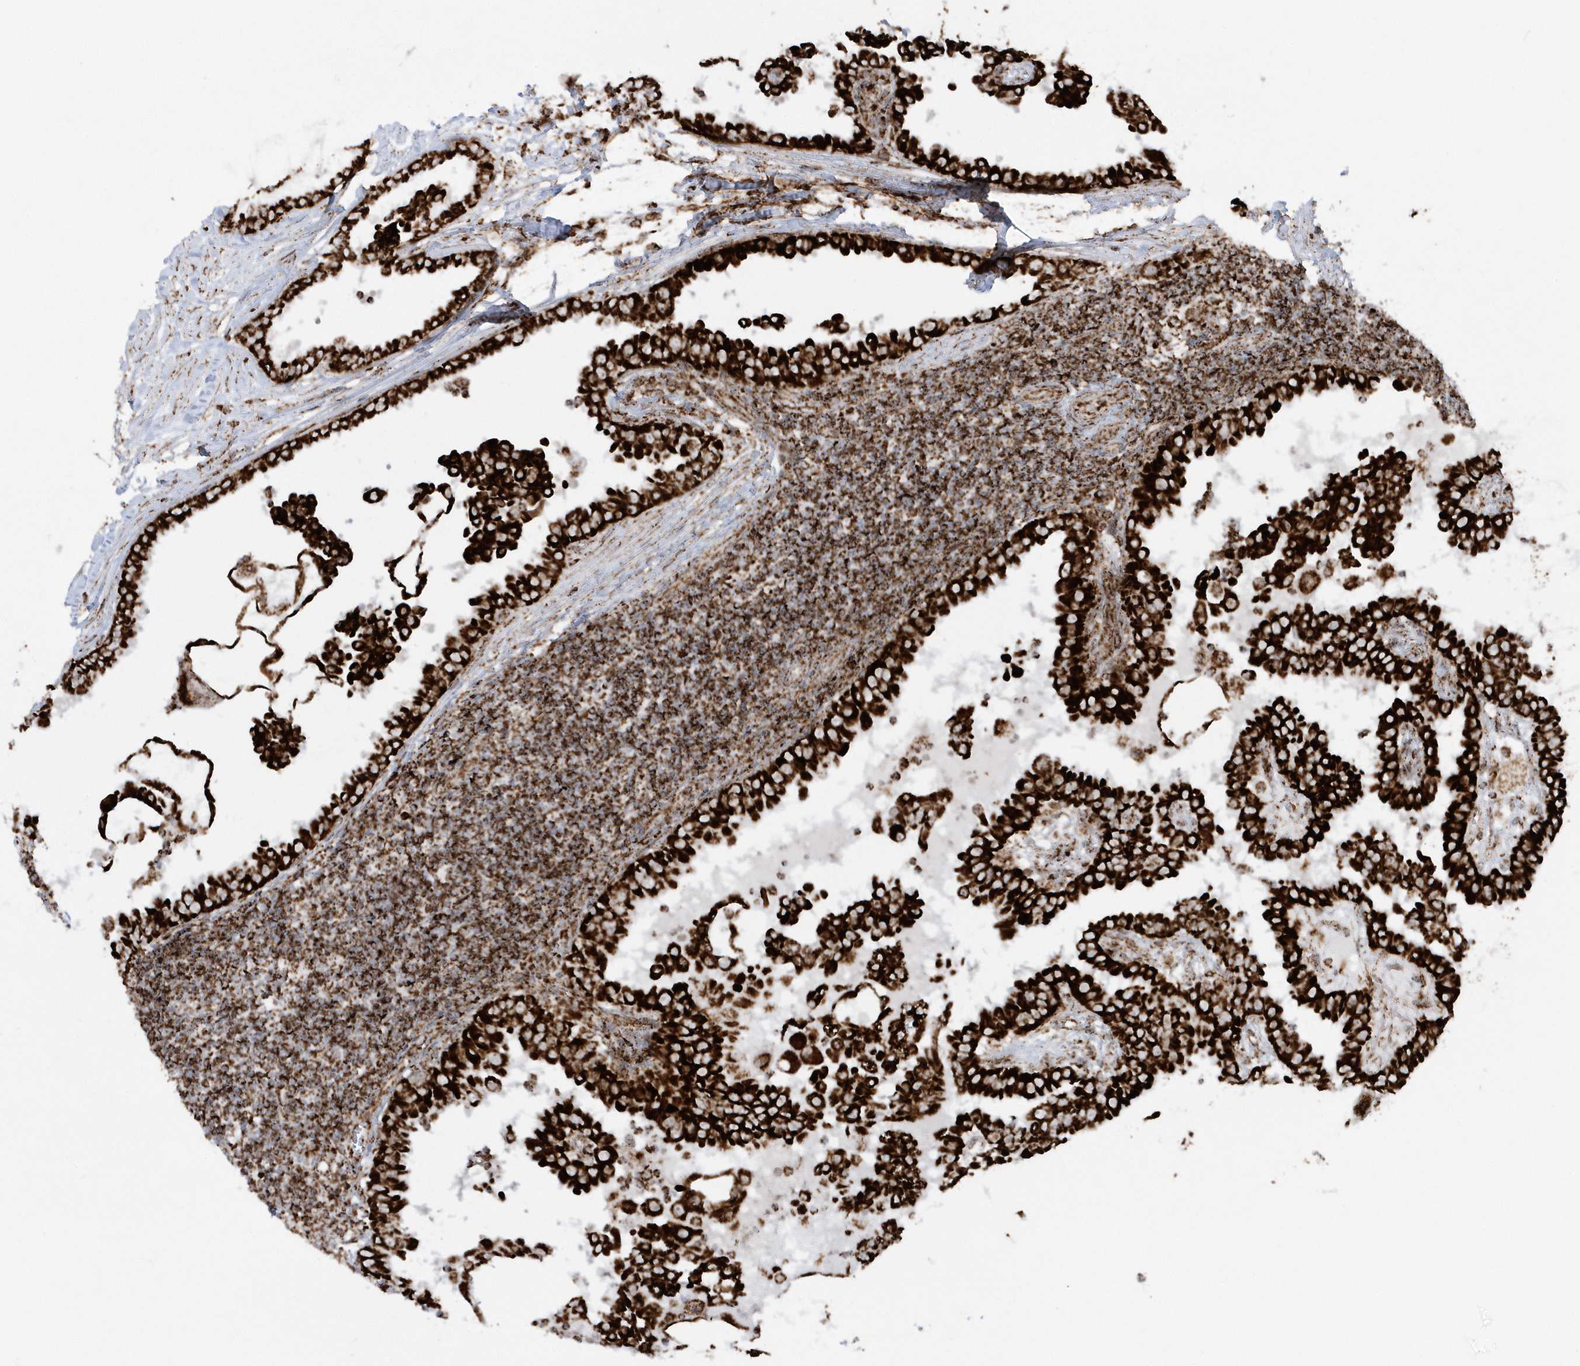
{"staining": {"intensity": "strong", "quantity": ">75%", "location": "cytoplasmic/membranous"}, "tissue": "thyroid cancer", "cell_type": "Tumor cells", "image_type": "cancer", "snomed": [{"axis": "morphology", "description": "Papillary adenocarcinoma, NOS"}, {"axis": "topography", "description": "Thyroid gland"}], "caption": "IHC (DAB) staining of human thyroid papillary adenocarcinoma shows strong cytoplasmic/membranous protein expression in about >75% of tumor cells.", "gene": "CRY2", "patient": {"sex": "male", "age": 33}}